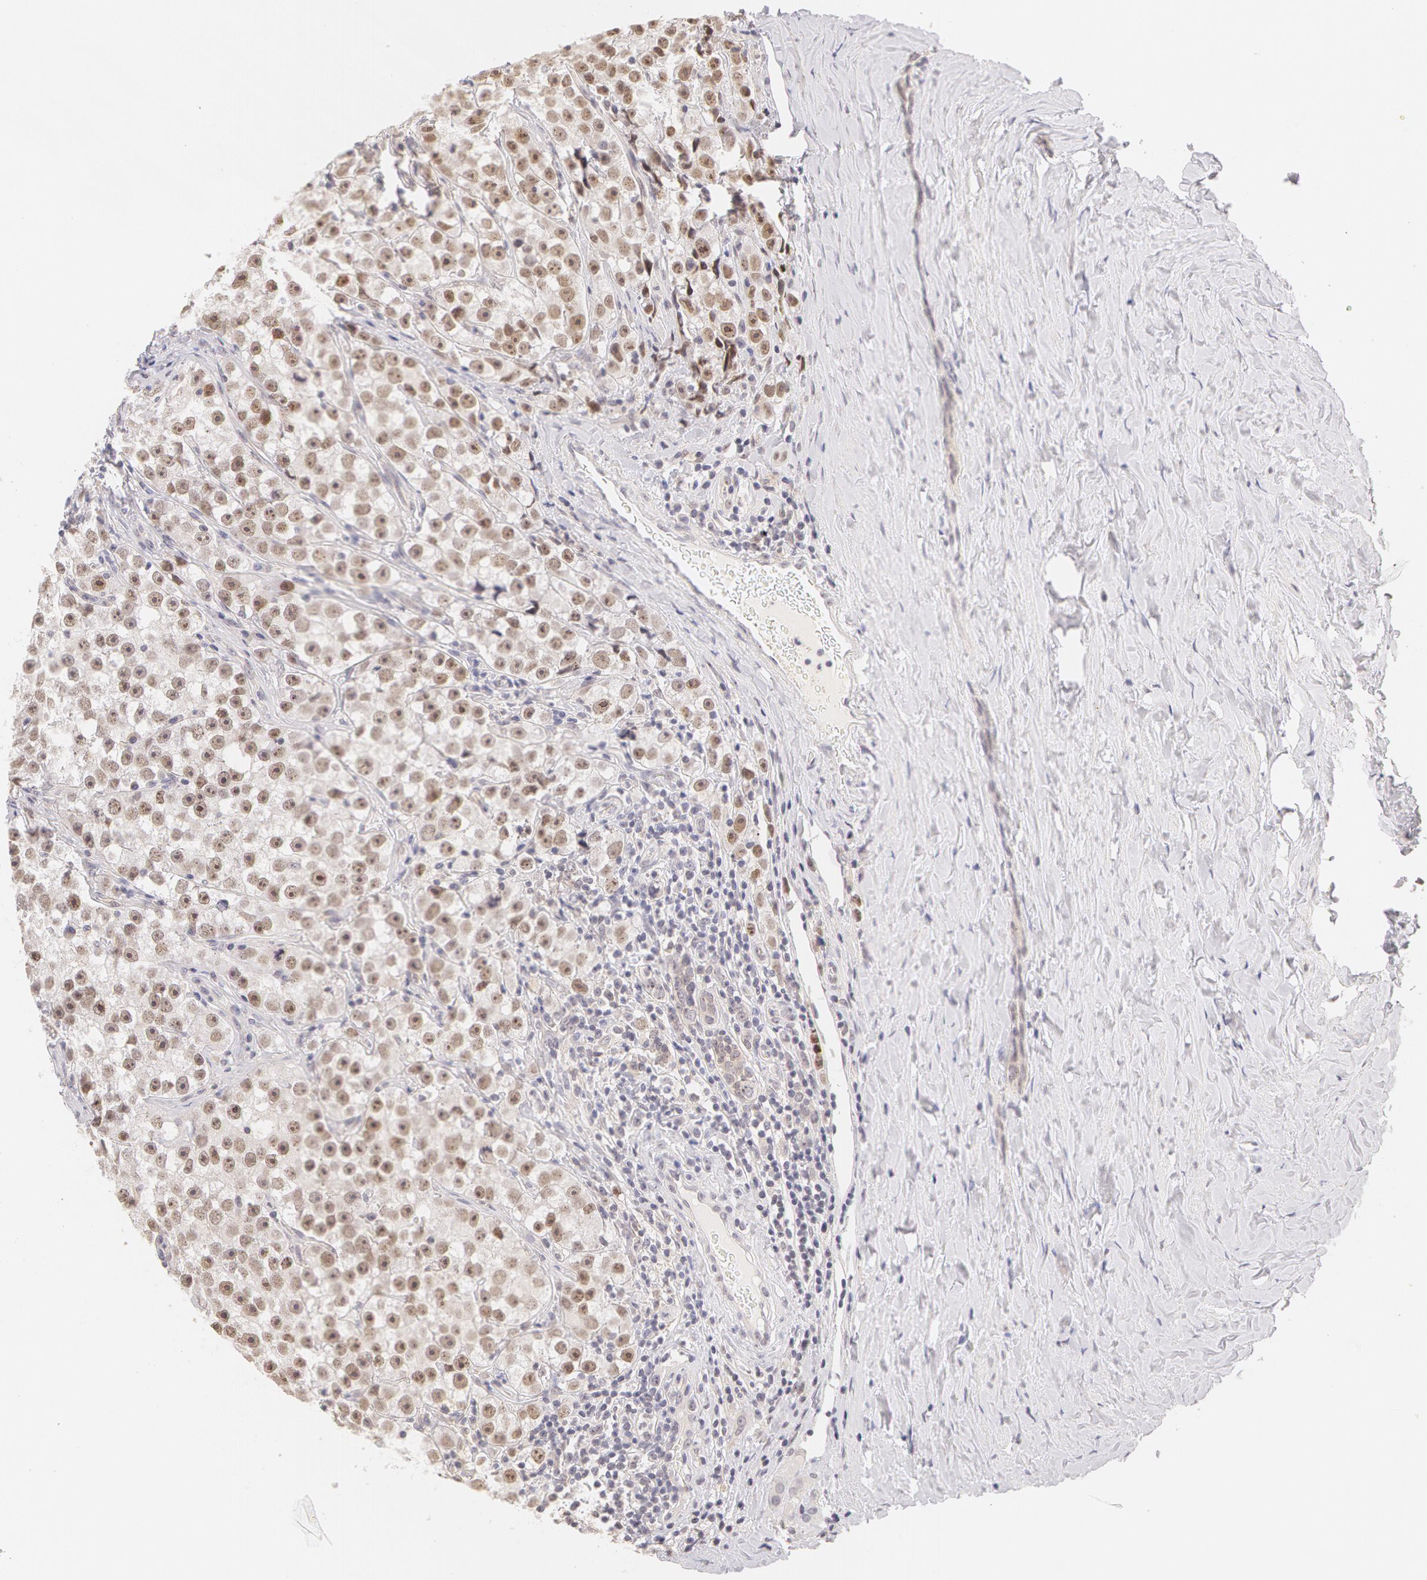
{"staining": {"intensity": "weak", "quantity": ">75%", "location": "nuclear"}, "tissue": "testis cancer", "cell_type": "Tumor cells", "image_type": "cancer", "snomed": [{"axis": "morphology", "description": "Seminoma, NOS"}, {"axis": "topography", "description": "Testis"}], "caption": "A histopathology image of human testis cancer (seminoma) stained for a protein shows weak nuclear brown staining in tumor cells.", "gene": "ZNF597", "patient": {"sex": "male", "age": 32}}